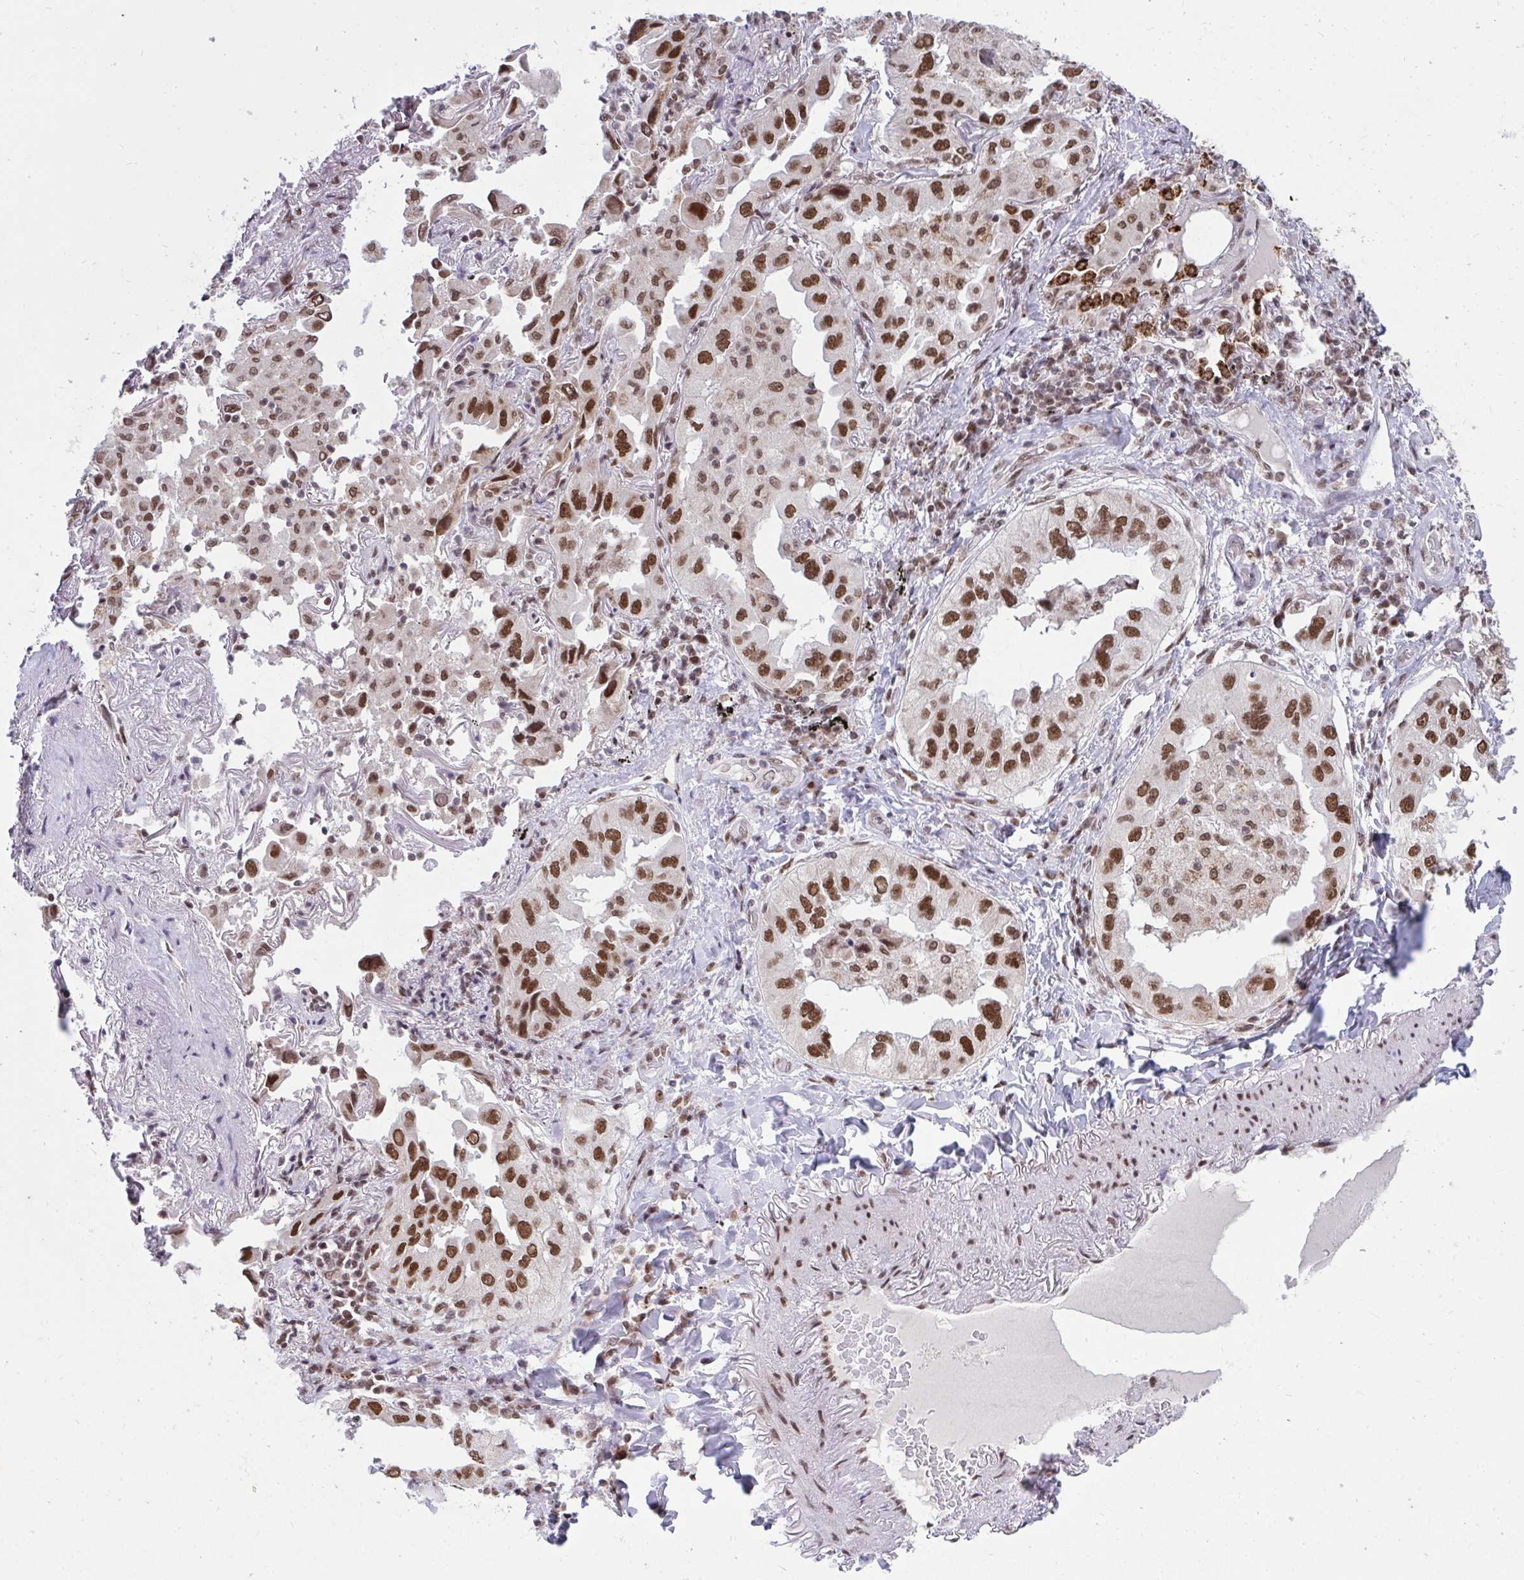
{"staining": {"intensity": "strong", "quantity": ">75%", "location": "nuclear"}, "tissue": "lung cancer", "cell_type": "Tumor cells", "image_type": "cancer", "snomed": [{"axis": "morphology", "description": "Adenocarcinoma, NOS"}, {"axis": "topography", "description": "Lung"}], "caption": "The micrograph reveals immunohistochemical staining of lung cancer (adenocarcinoma). There is strong nuclear staining is identified in about >75% of tumor cells.", "gene": "PHF10", "patient": {"sex": "female", "age": 69}}